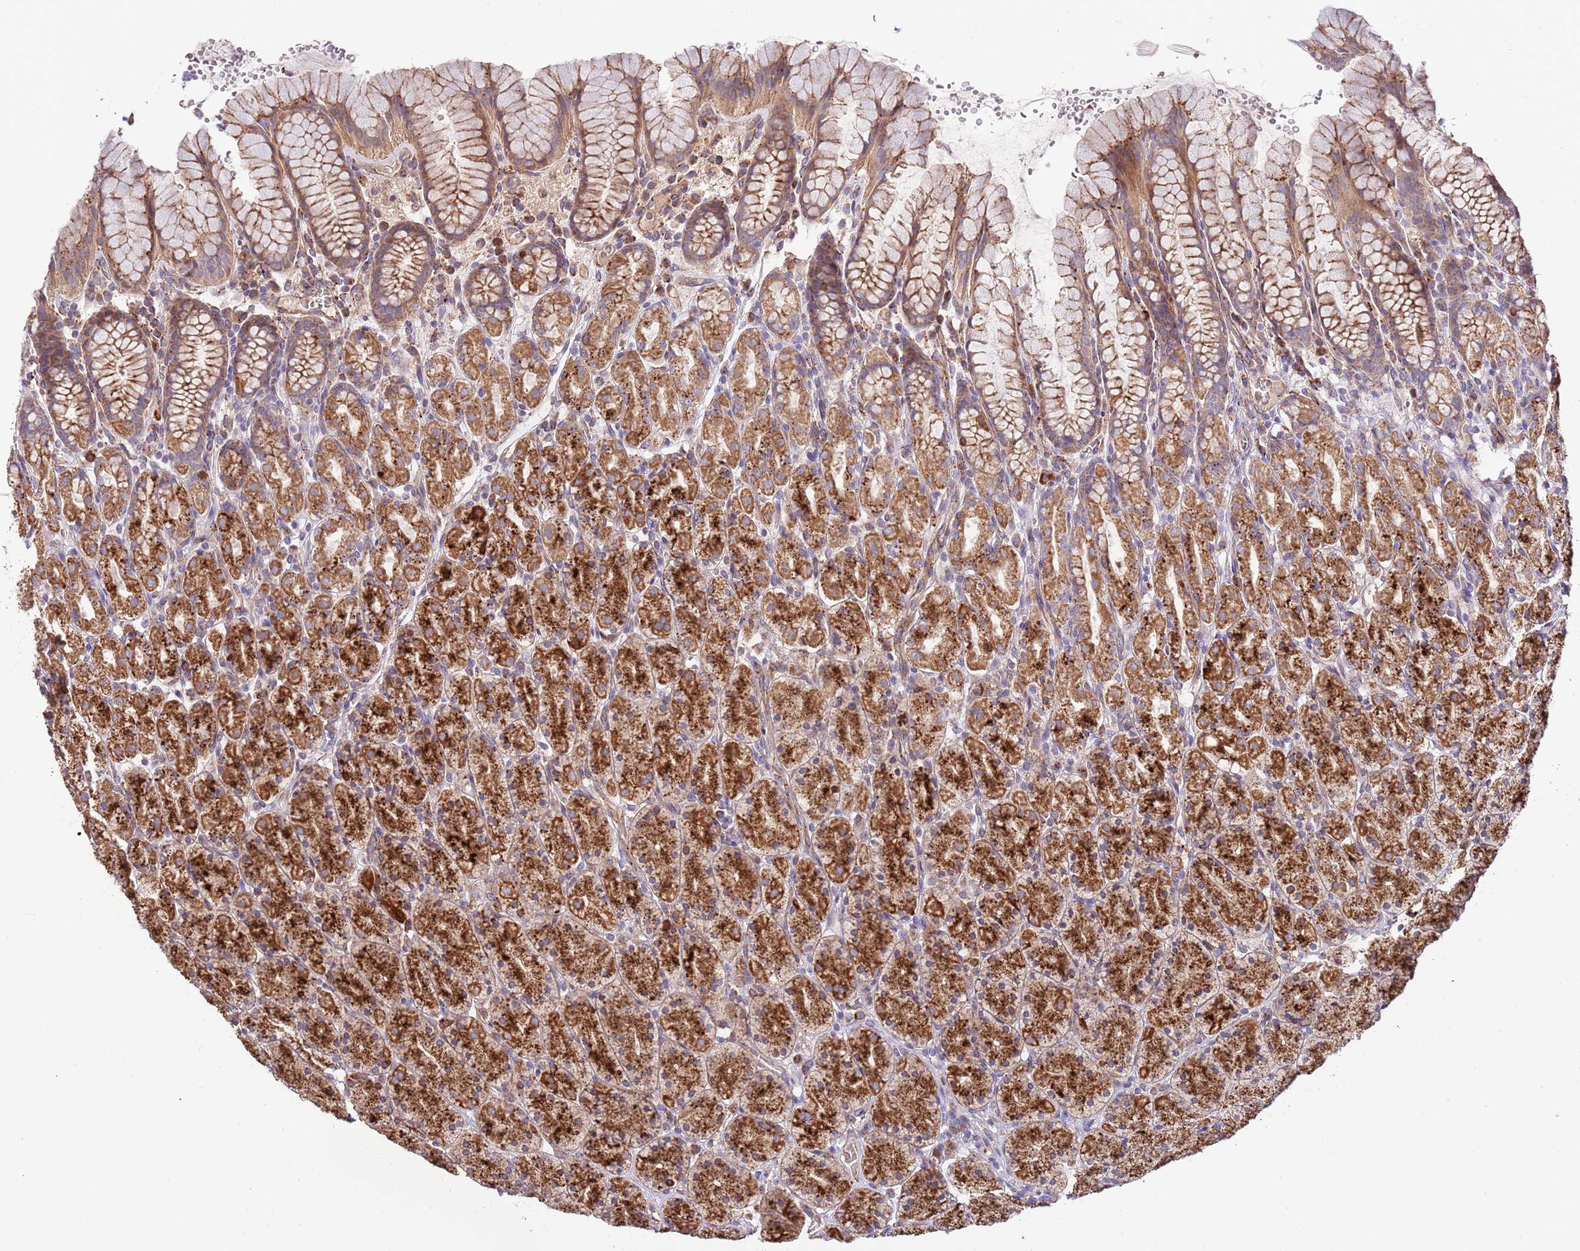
{"staining": {"intensity": "strong", "quantity": ">75%", "location": "cytoplasmic/membranous"}, "tissue": "stomach", "cell_type": "Glandular cells", "image_type": "normal", "snomed": [{"axis": "morphology", "description": "Normal tissue, NOS"}, {"axis": "topography", "description": "Stomach, upper"}, {"axis": "topography", "description": "Stomach"}], "caption": "This histopathology image displays immunohistochemistry (IHC) staining of unremarkable stomach, with high strong cytoplasmic/membranous positivity in about >75% of glandular cells.", "gene": "DOCK6", "patient": {"sex": "male", "age": 62}}